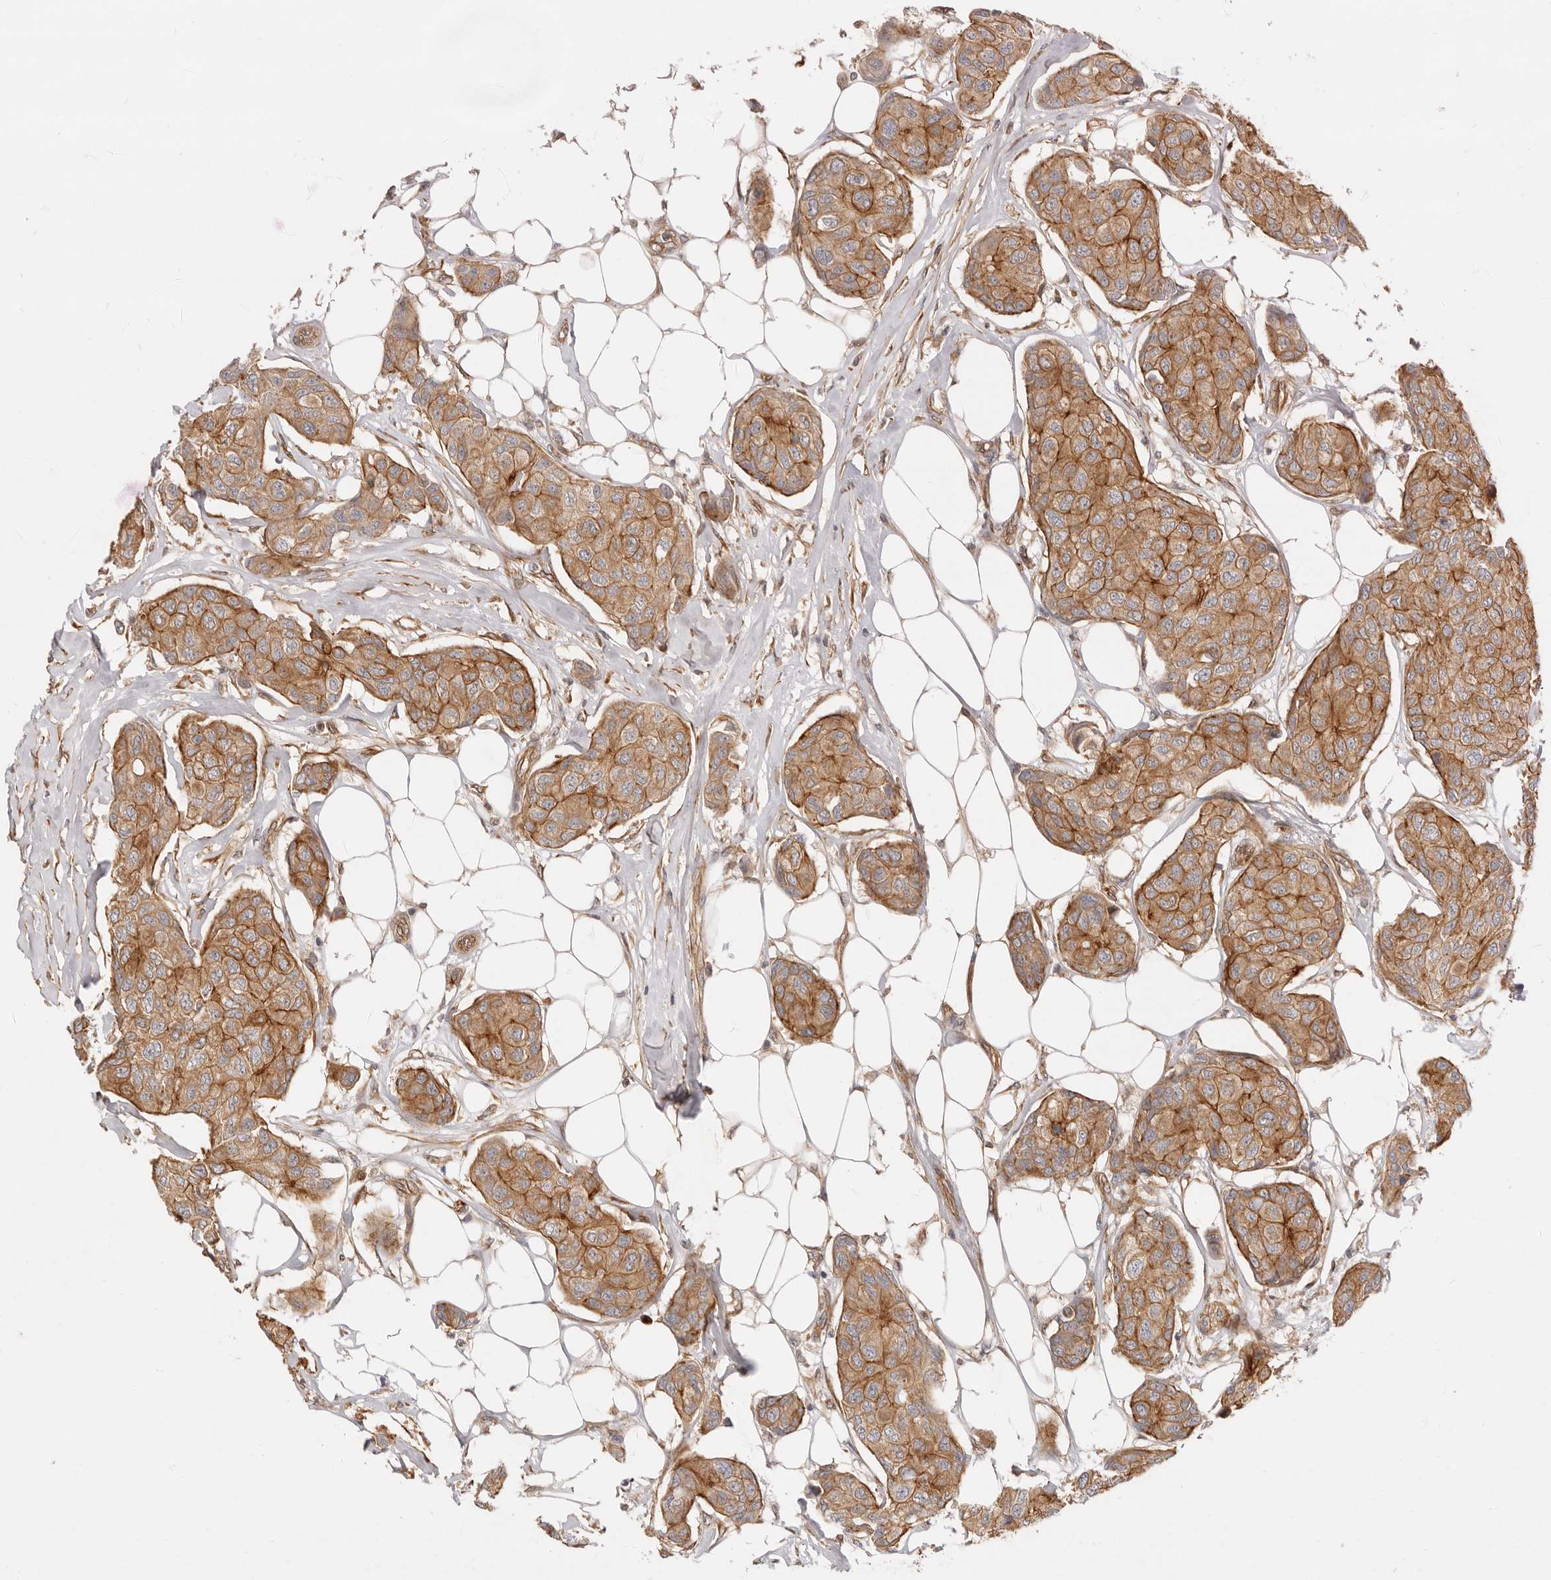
{"staining": {"intensity": "moderate", "quantity": ">75%", "location": "cytoplasmic/membranous"}, "tissue": "breast cancer", "cell_type": "Tumor cells", "image_type": "cancer", "snomed": [{"axis": "morphology", "description": "Duct carcinoma"}, {"axis": "topography", "description": "Breast"}], "caption": "Immunohistochemistry photomicrograph of neoplastic tissue: breast cancer stained using immunohistochemistry (IHC) shows medium levels of moderate protein expression localized specifically in the cytoplasmic/membranous of tumor cells, appearing as a cytoplasmic/membranous brown color.", "gene": "UFSP1", "patient": {"sex": "female", "age": 80}}